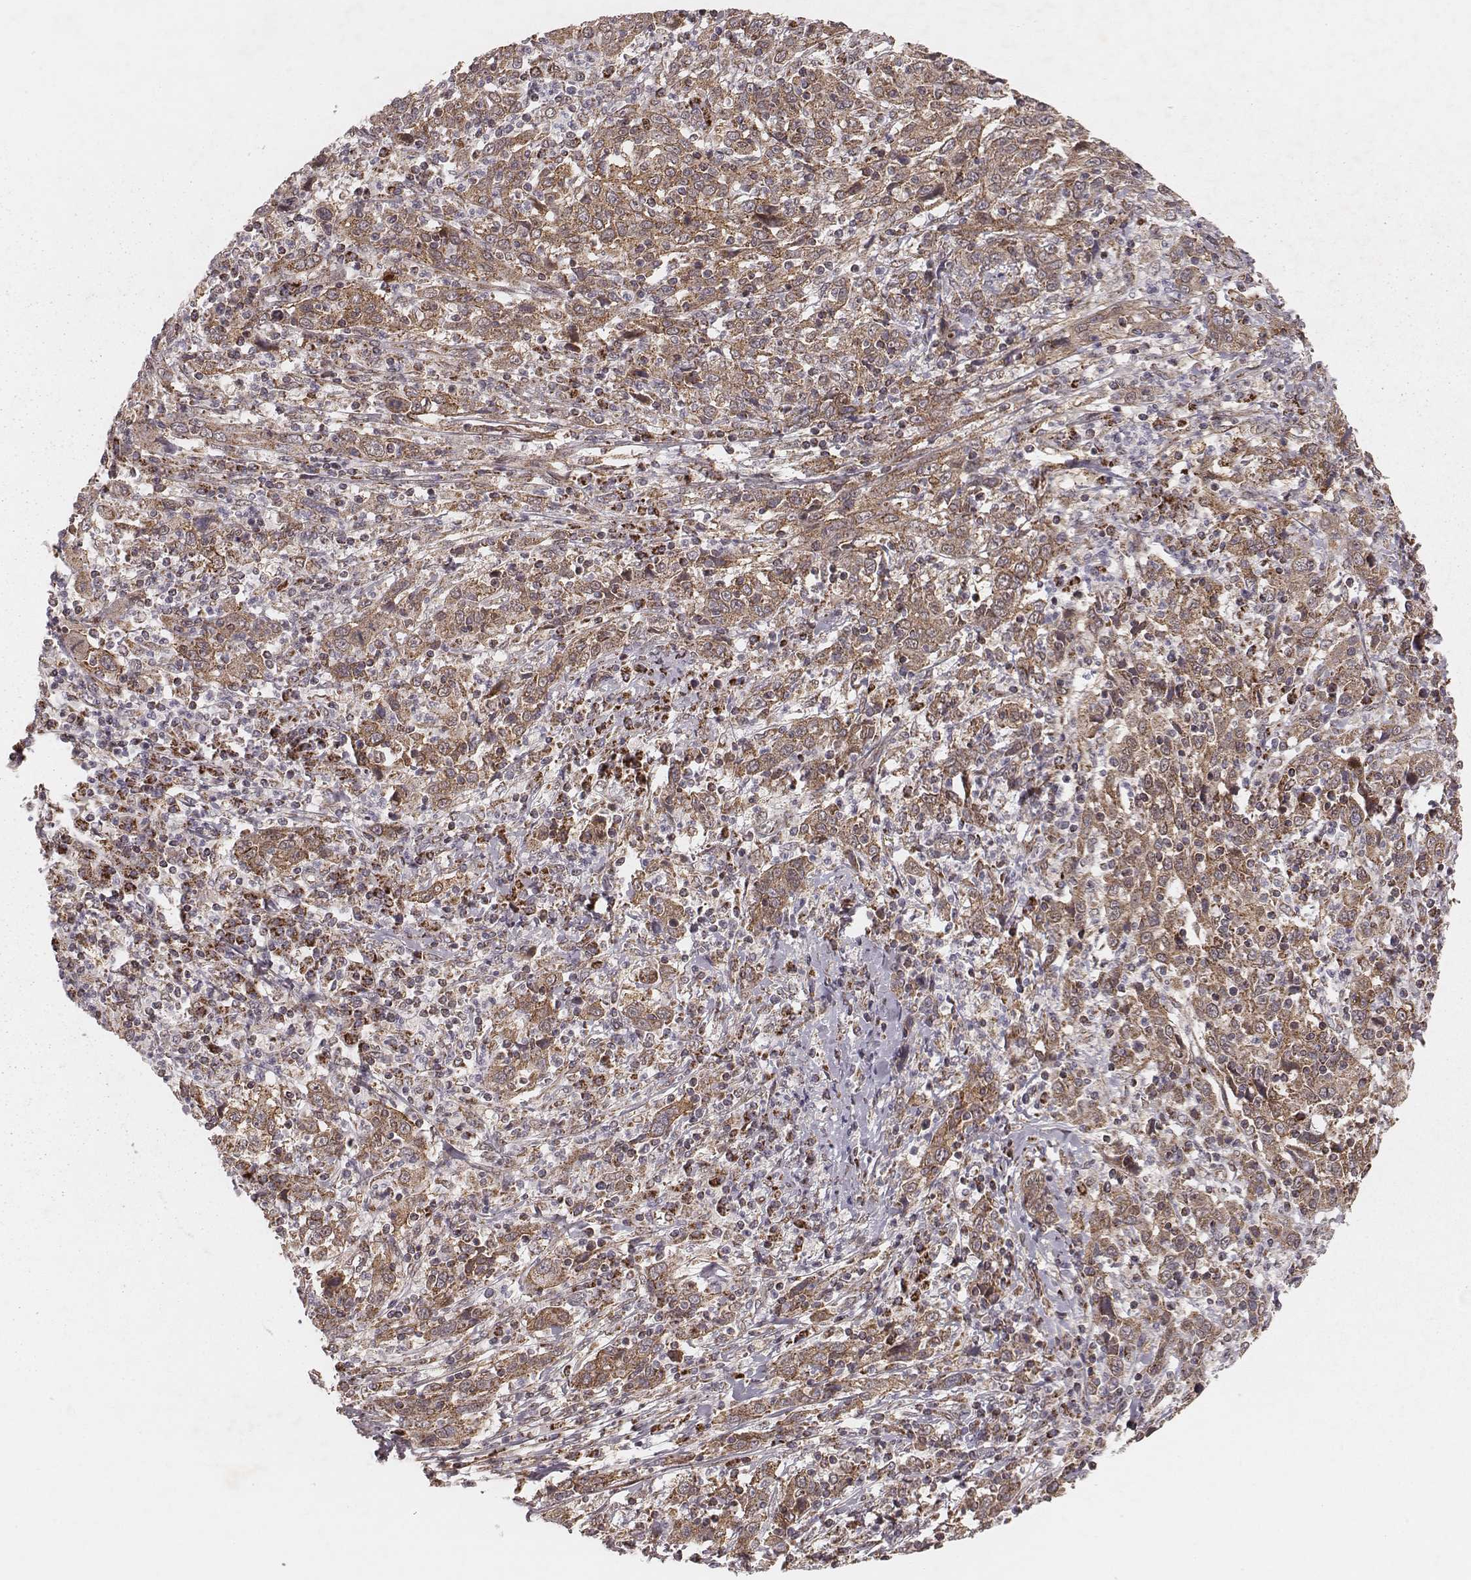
{"staining": {"intensity": "moderate", "quantity": ">75%", "location": "cytoplasmic/membranous"}, "tissue": "cervical cancer", "cell_type": "Tumor cells", "image_type": "cancer", "snomed": [{"axis": "morphology", "description": "Squamous cell carcinoma, NOS"}, {"axis": "topography", "description": "Cervix"}], "caption": "Moderate cytoplasmic/membranous expression for a protein is identified in approximately >75% of tumor cells of cervical cancer using immunohistochemistry (IHC).", "gene": "NDUFA7", "patient": {"sex": "female", "age": 46}}